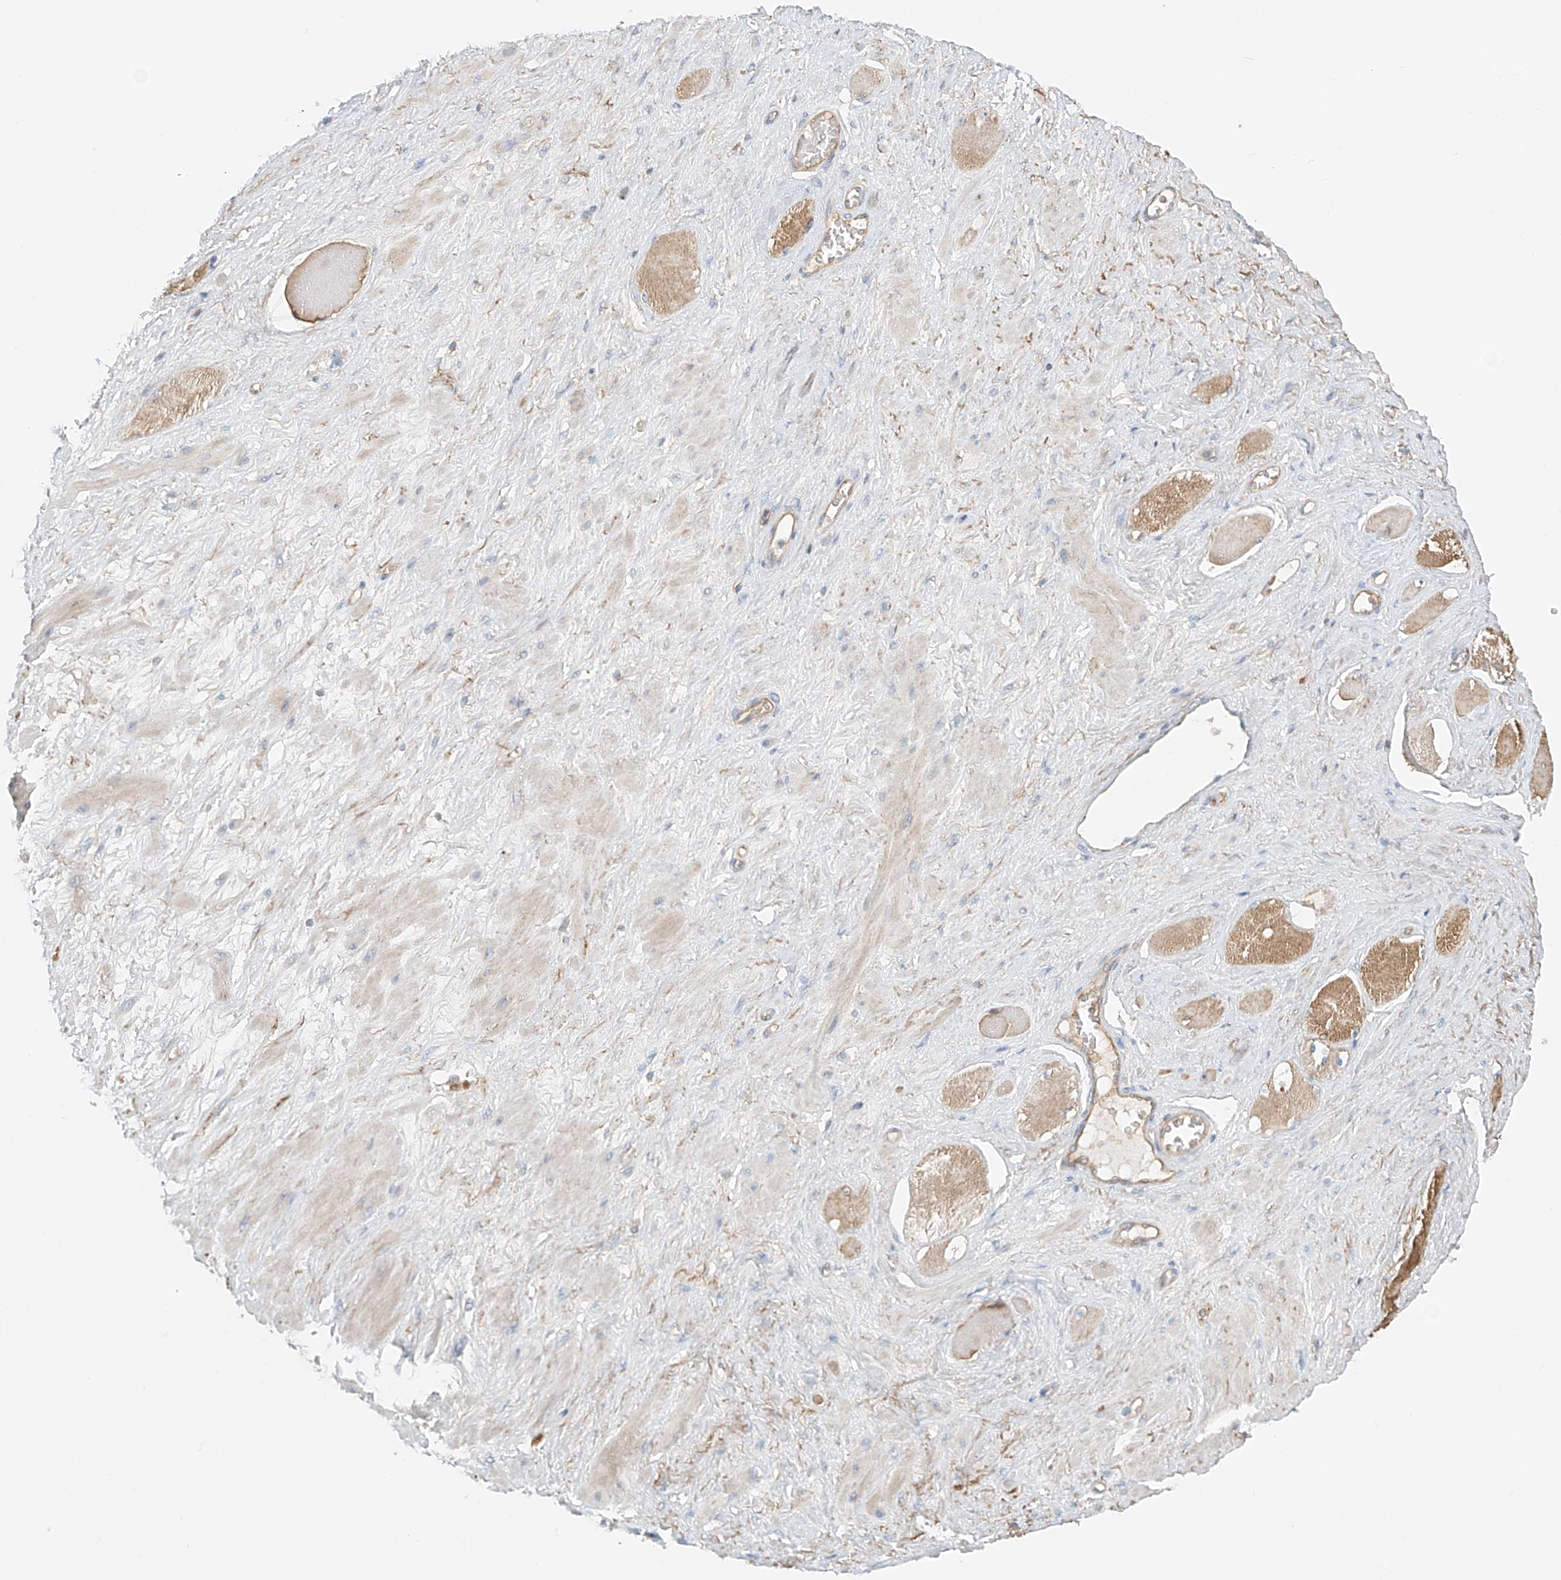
{"staining": {"intensity": "negative", "quantity": "none", "location": "none"}, "tissue": "adipose tissue", "cell_type": "Adipocytes", "image_type": "normal", "snomed": [{"axis": "morphology", "description": "Normal tissue, NOS"}, {"axis": "morphology", "description": "Adenocarcinoma, Low grade"}, {"axis": "topography", "description": "Prostate"}, {"axis": "topography", "description": "Peripheral nerve tissue"}], "caption": "A high-resolution photomicrograph shows immunohistochemistry (IHC) staining of unremarkable adipose tissue, which reveals no significant expression in adipocytes.", "gene": "FRYL", "patient": {"sex": "male", "age": 63}}